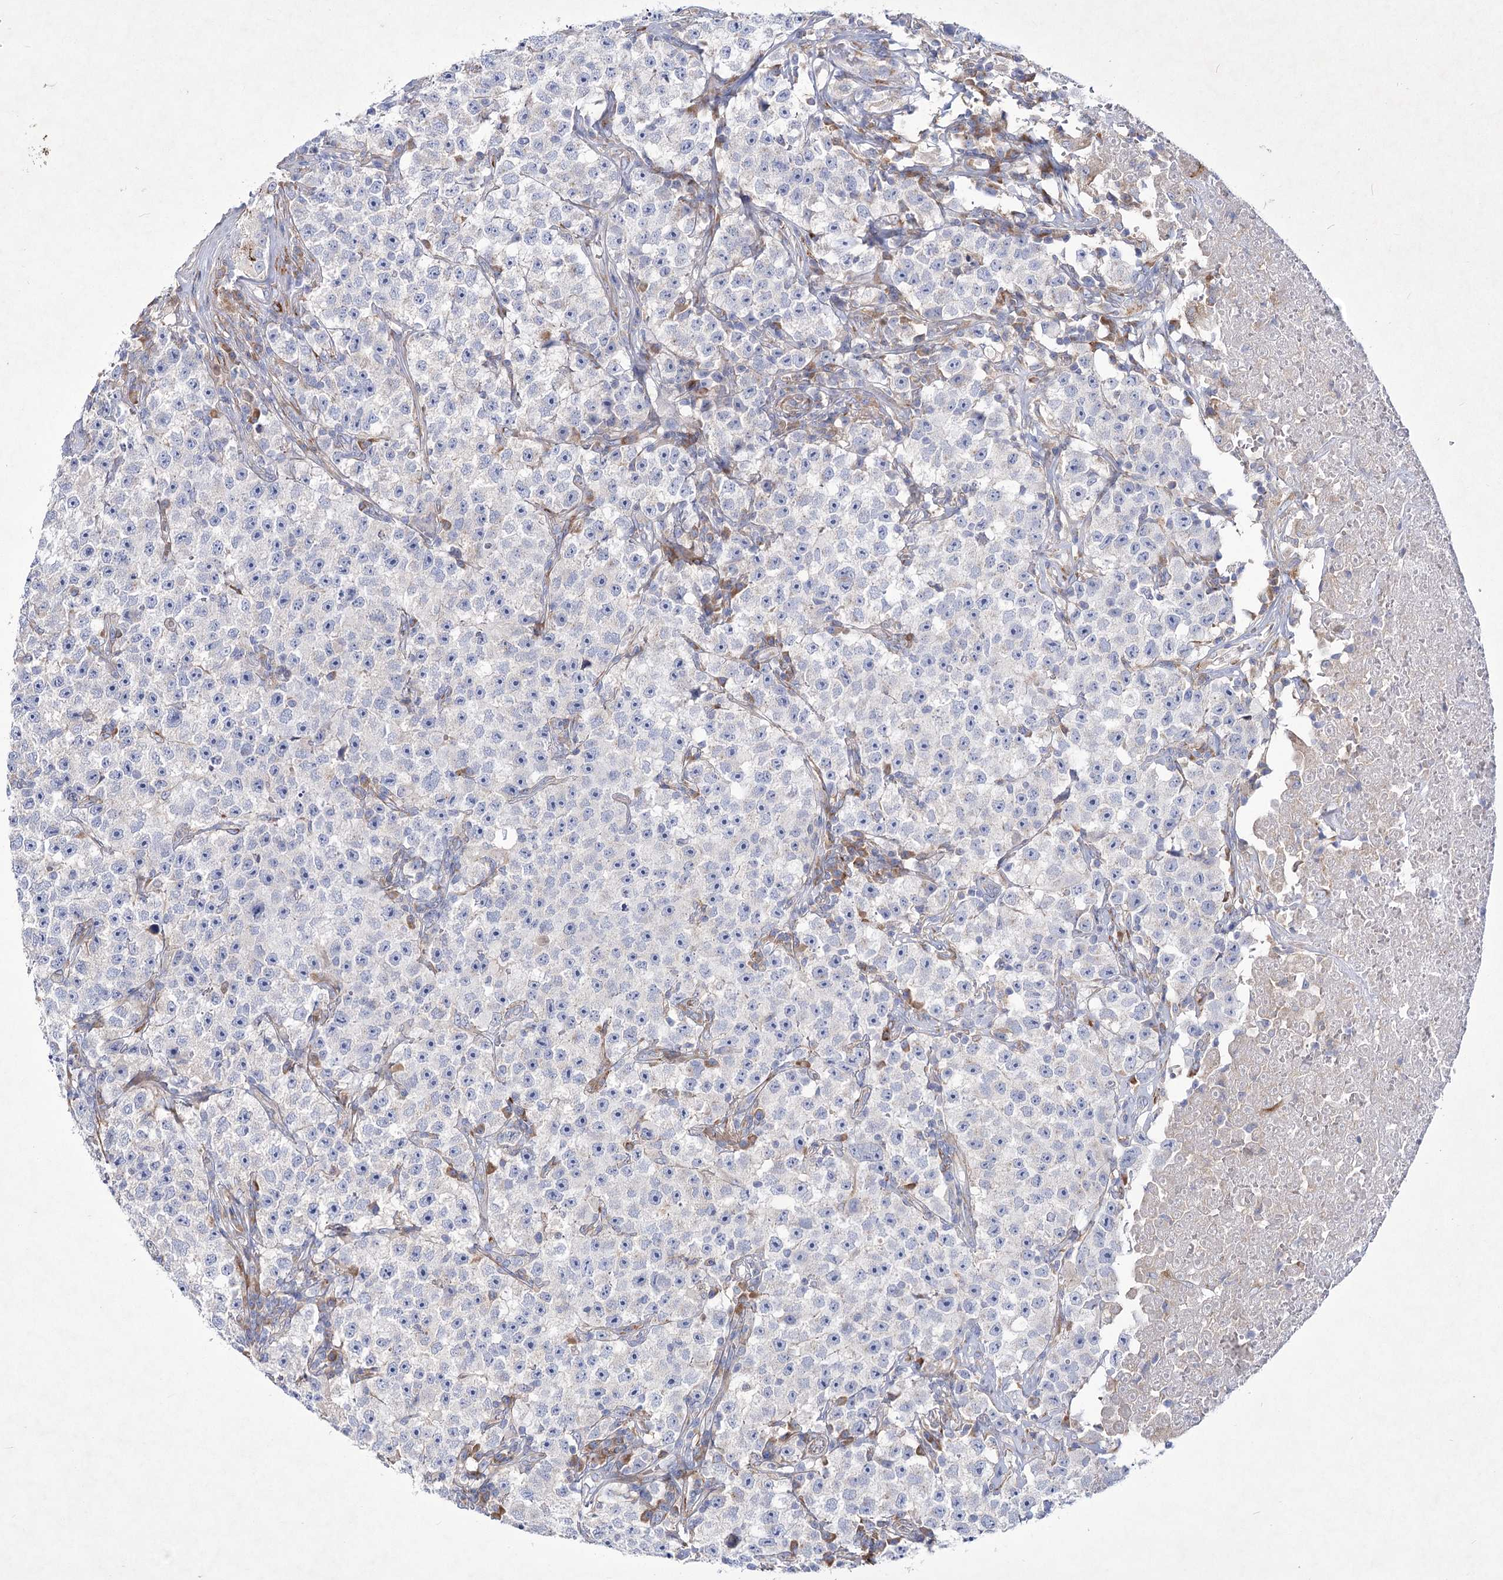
{"staining": {"intensity": "negative", "quantity": "none", "location": "none"}, "tissue": "testis cancer", "cell_type": "Tumor cells", "image_type": "cancer", "snomed": [{"axis": "morphology", "description": "Seminoma, NOS"}, {"axis": "topography", "description": "Testis"}], "caption": "Testis cancer was stained to show a protein in brown. There is no significant expression in tumor cells. (Brightfield microscopy of DAB (3,3'-diaminobenzidine) immunohistochemistry at high magnification).", "gene": "ARFGEF3", "patient": {"sex": "male", "age": 22}}